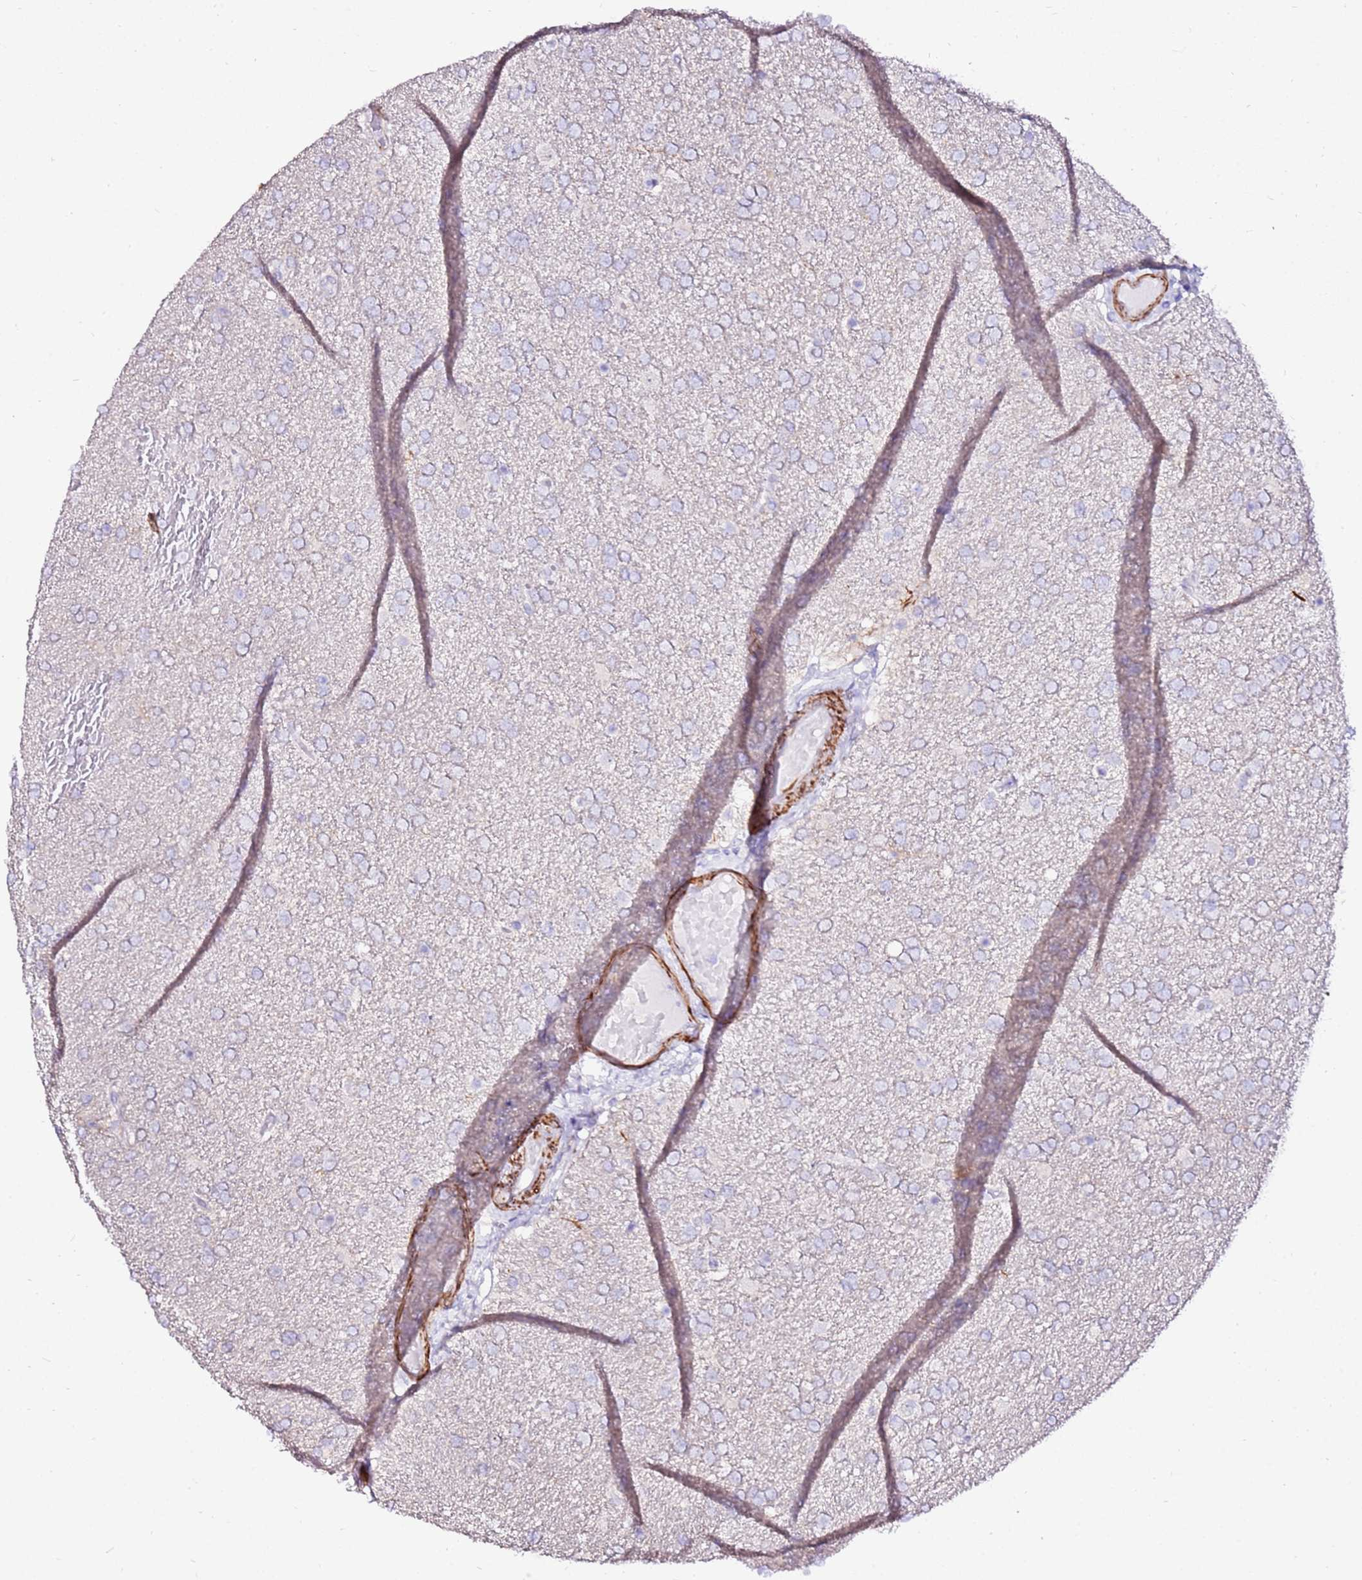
{"staining": {"intensity": "negative", "quantity": "none", "location": "none"}, "tissue": "glioma", "cell_type": "Tumor cells", "image_type": "cancer", "snomed": [{"axis": "morphology", "description": "Glioma, malignant, High grade"}, {"axis": "topography", "description": "Brain"}], "caption": "This is an IHC photomicrograph of human glioma. There is no staining in tumor cells.", "gene": "ART5", "patient": {"sex": "male", "age": 72}}